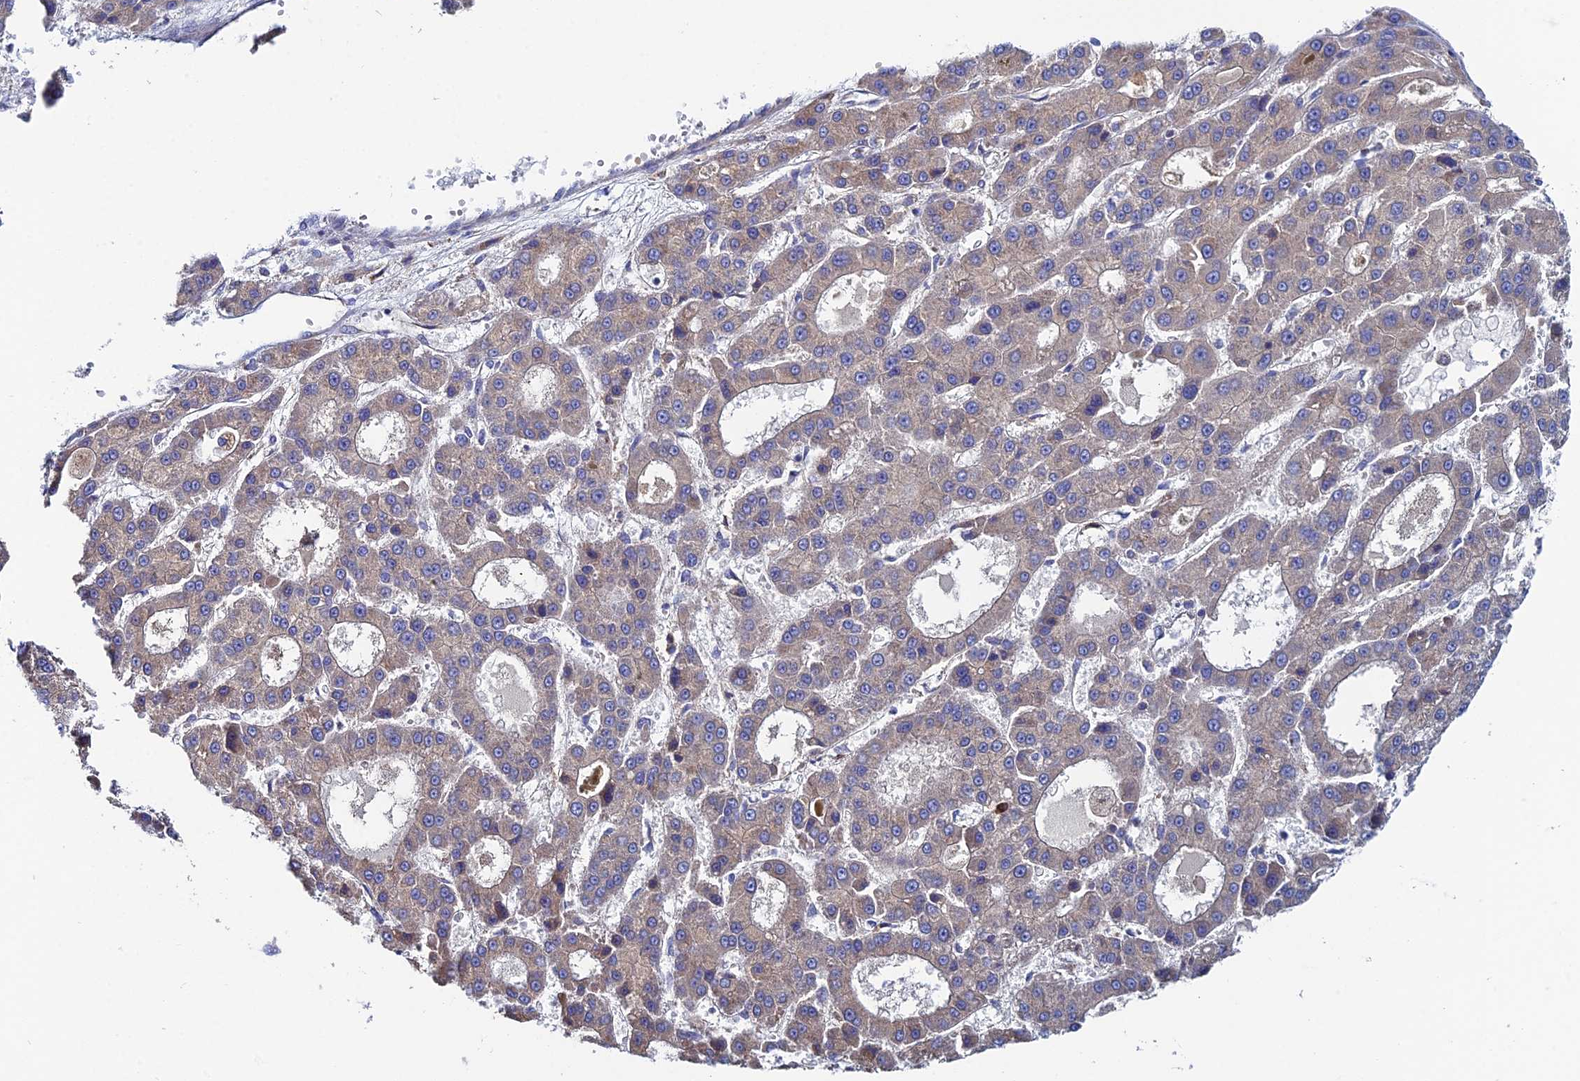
{"staining": {"intensity": "weak", "quantity": "25%-75%", "location": "cytoplasmic/membranous"}, "tissue": "liver cancer", "cell_type": "Tumor cells", "image_type": "cancer", "snomed": [{"axis": "morphology", "description": "Carcinoma, Hepatocellular, NOS"}, {"axis": "topography", "description": "Liver"}], "caption": "Immunohistochemistry image of neoplastic tissue: liver cancer stained using immunohistochemistry (IHC) shows low levels of weak protein expression localized specifically in the cytoplasmic/membranous of tumor cells, appearing as a cytoplasmic/membranous brown color.", "gene": "CLCN3", "patient": {"sex": "male", "age": 70}}